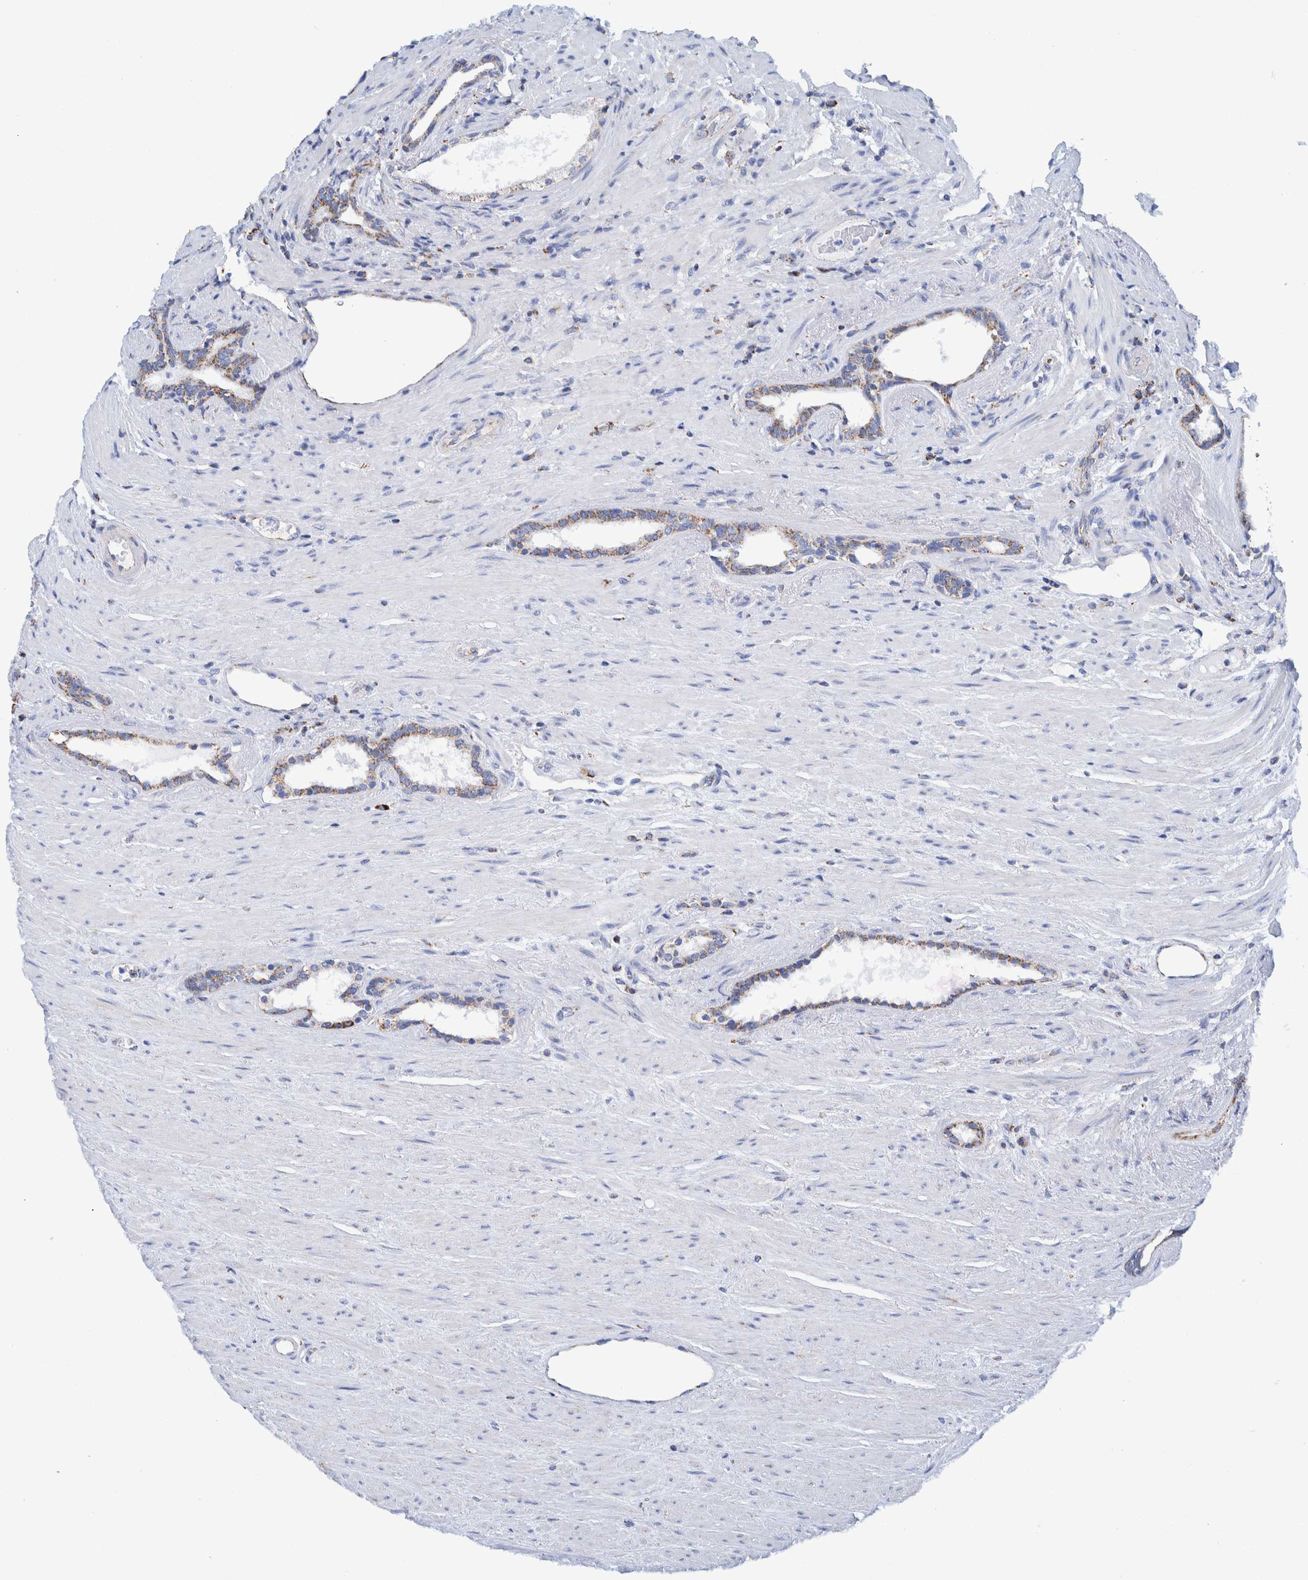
{"staining": {"intensity": "moderate", "quantity": ">75%", "location": "cytoplasmic/membranous"}, "tissue": "prostate cancer", "cell_type": "Tumor cells", "image_type": "cancer", "snomed": [{"axis": "morphology", "description": "Adenocarcinoma, High grade"}, {"axis": "topography", "description": "Prostate"}], "caption": "There is medium levels of moderate cytoplasmic/membranous expression in tumor cells of prostate cancer, as demonstrated by immunohistochemical staining (brown color).", "gene": "DECR1", "patient": {"sex": "male", "age": 71}}